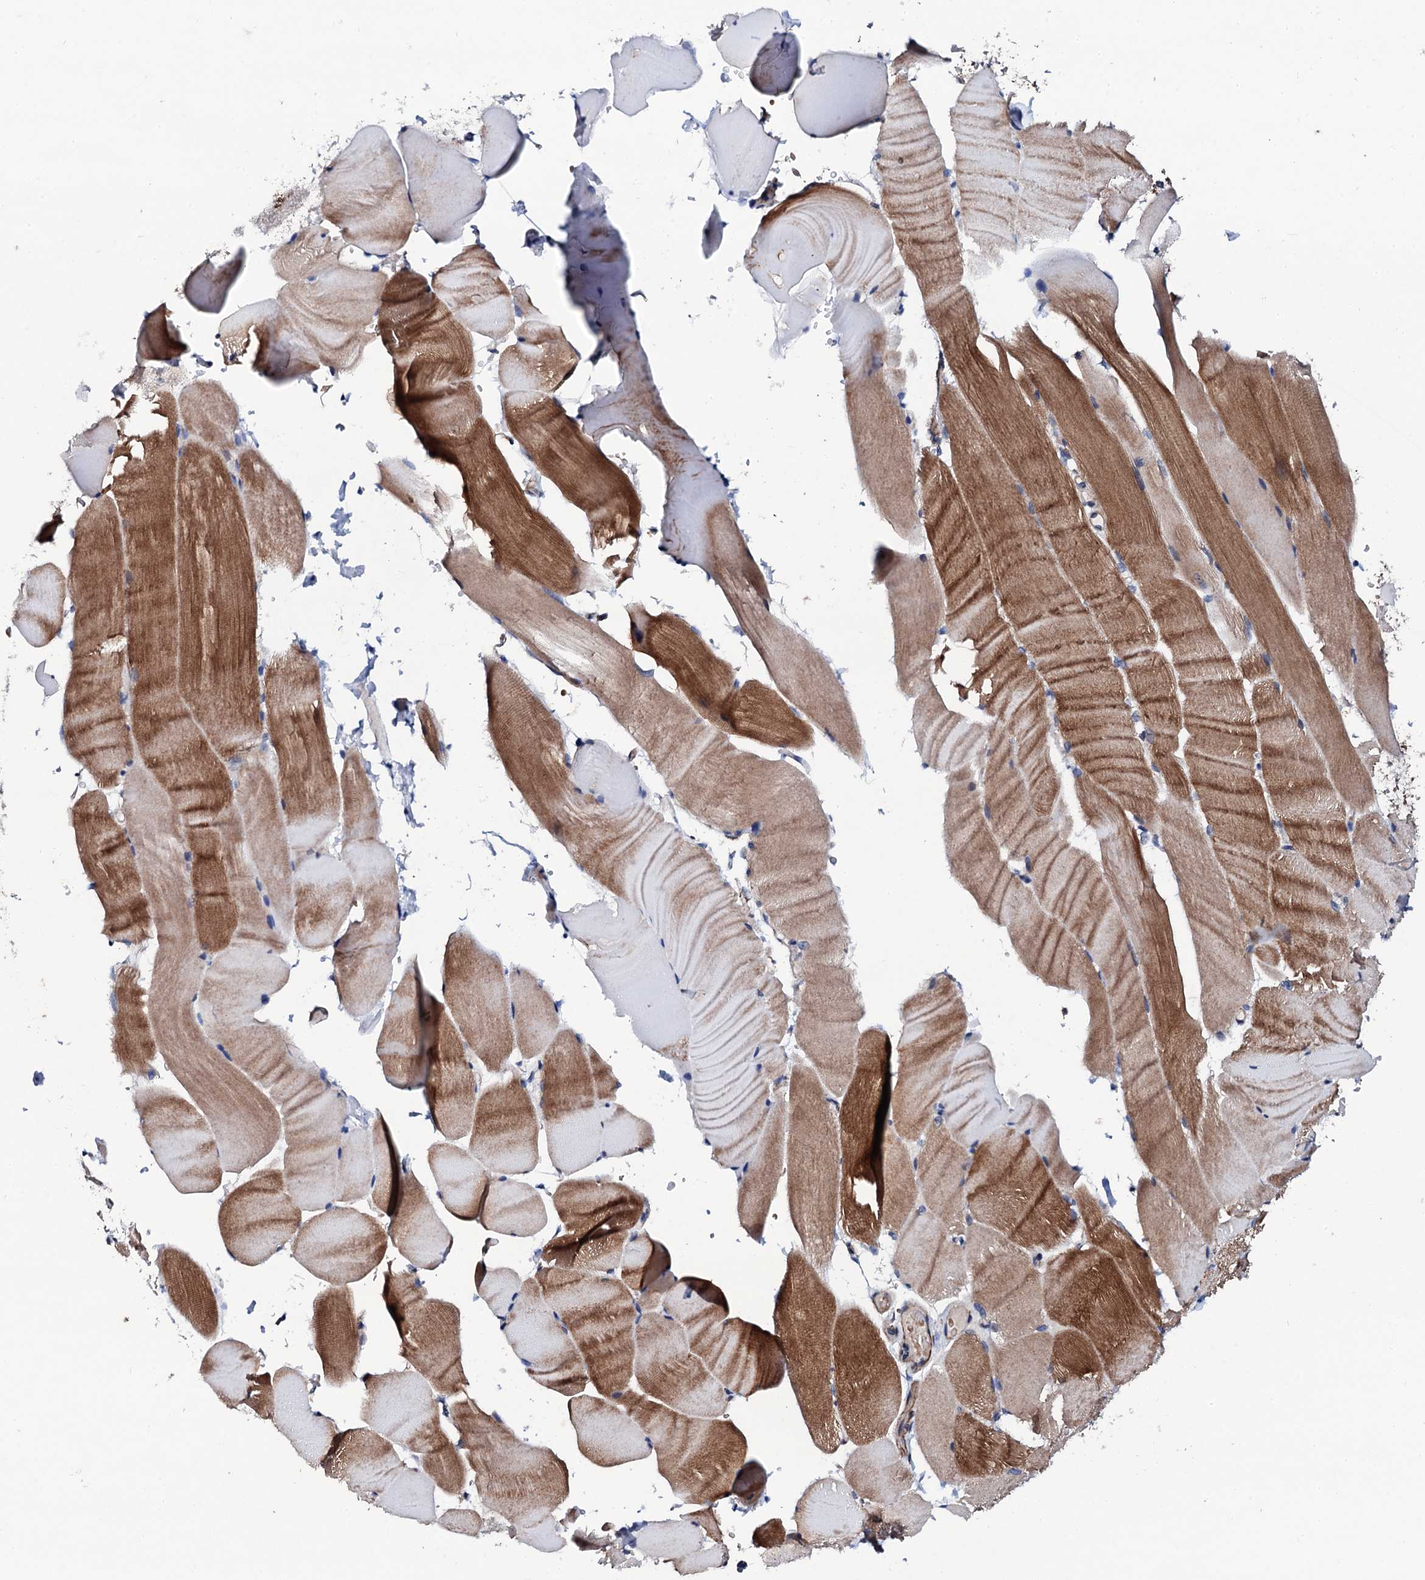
{"staining": {"intensity": "moderate", "quantity": "25%-75%", "location": "cytoplasmic/membranous"}, "tissue": "skeletal muscle", "cell_type": "Myocytes", "image_type": "normal", "snomed": [{"axis": "morphology", "description": "Normal tissue, NOS"}, {"axis": "topography", "description": "Skeletal muscle"}, {"axis": "topography", "description": "Parathyroid gland"}], "caption": "Immunohistochemical staining of normal skeletal muscle displays medium levels of moderate cytoplasmic/membranous staining in approximately 25%-75% of myocytes. Using DAB (brown) and hematoxylin (blue) stains, captured at high magnification using brightfield microscopy.", "gene": "COG4", "patient": {"sex": "female", "age": 37}}